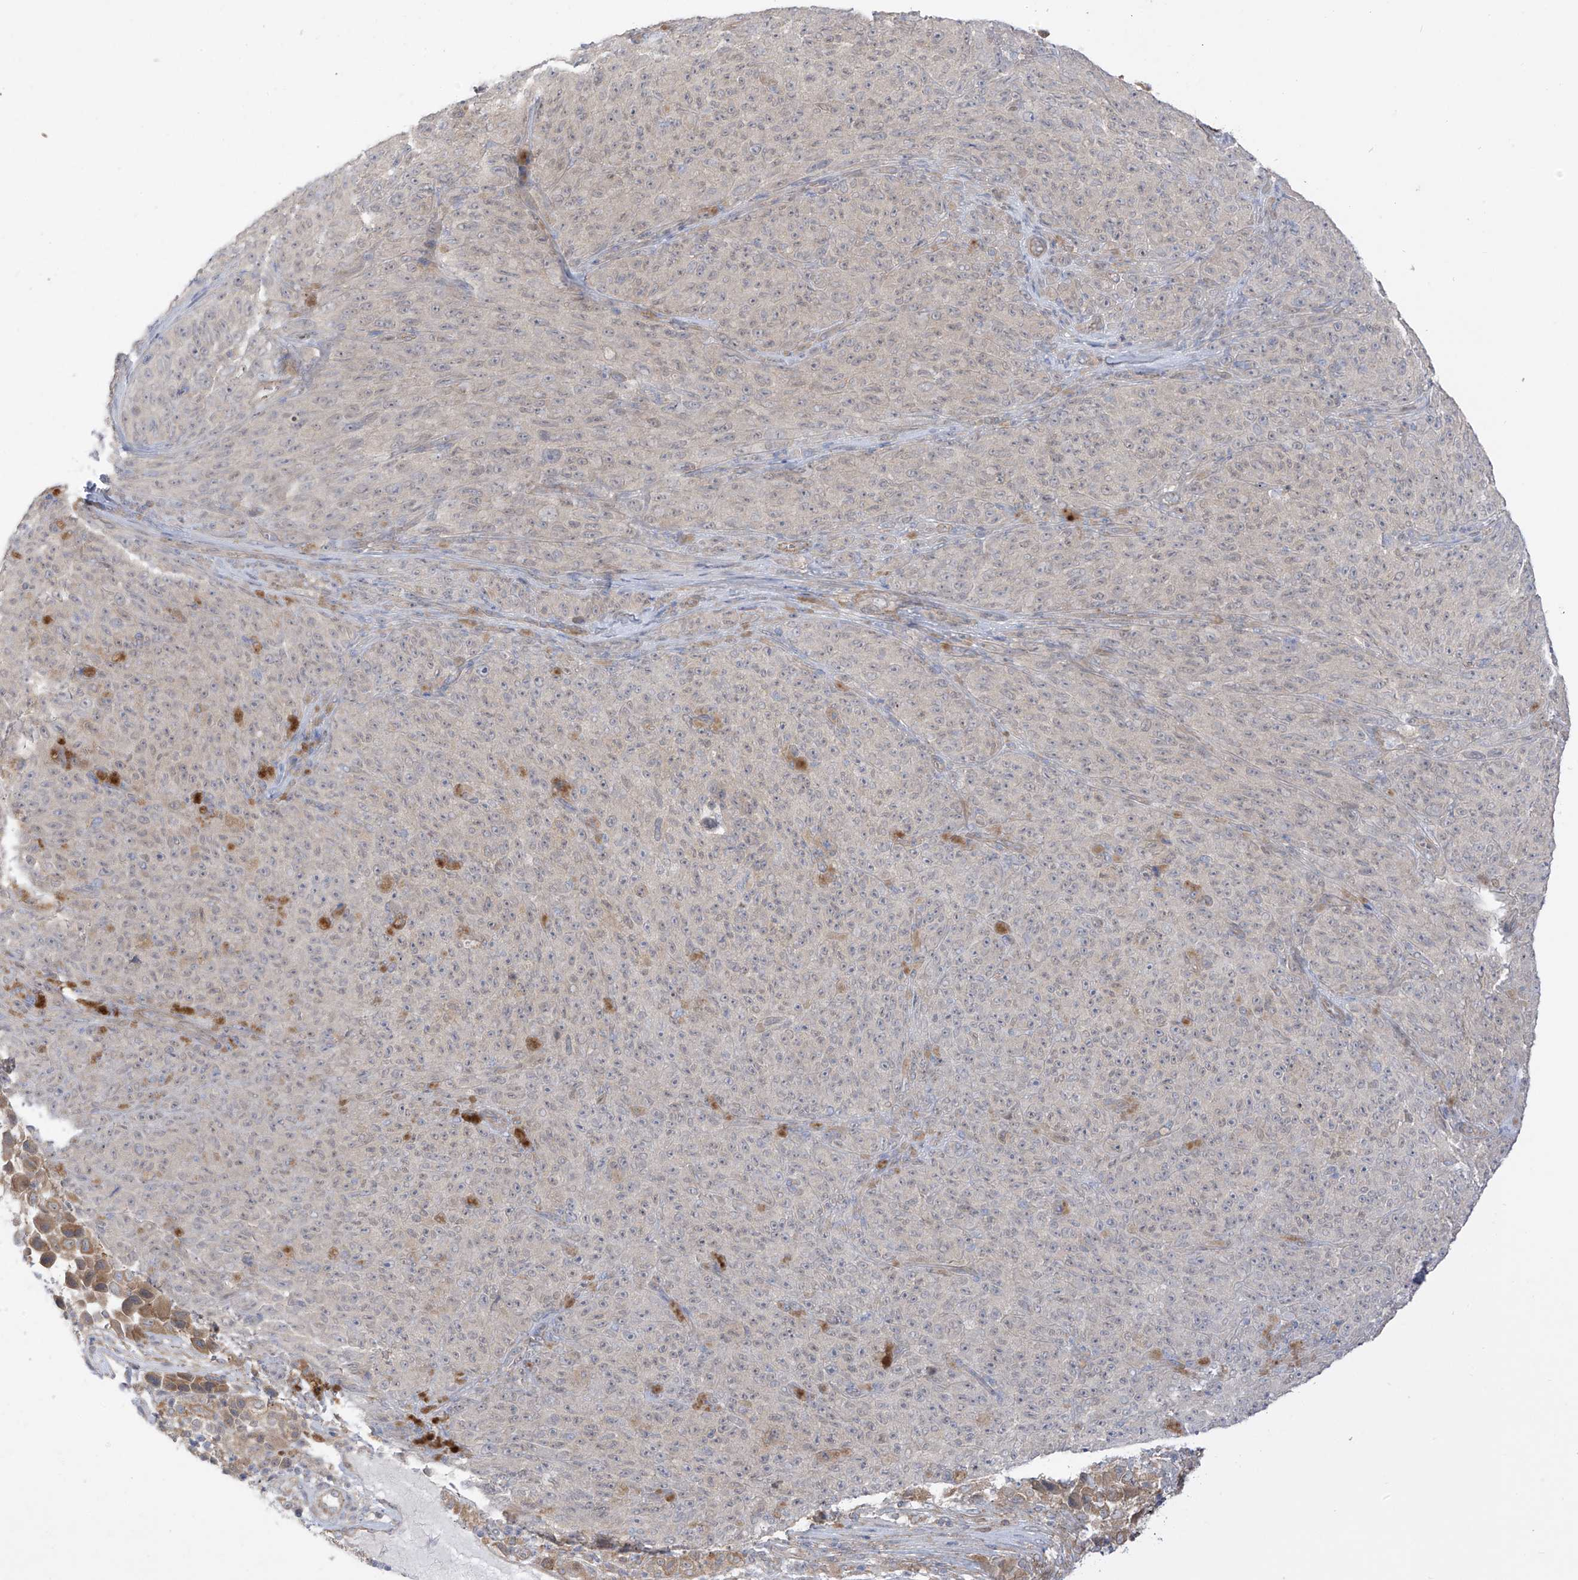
{"staining": {"intensity": "negative", "quantity": "none", "location": "none"}, "tissue": "melanoma", "cell_type": "Tumor cells", "image_type": "cancer", "snomed": [{"axis": "morphology", "description": "Malignant melanoma, NOS"}, {"axis": "topography", "description": "Skin"}], "caption": "Human melanoma stained for a protein using immunohistochemistry (IHC) shows no expression in tumor cells.", "gene": "EIPR1", "patient": {"sex": "female", "age": 82}}